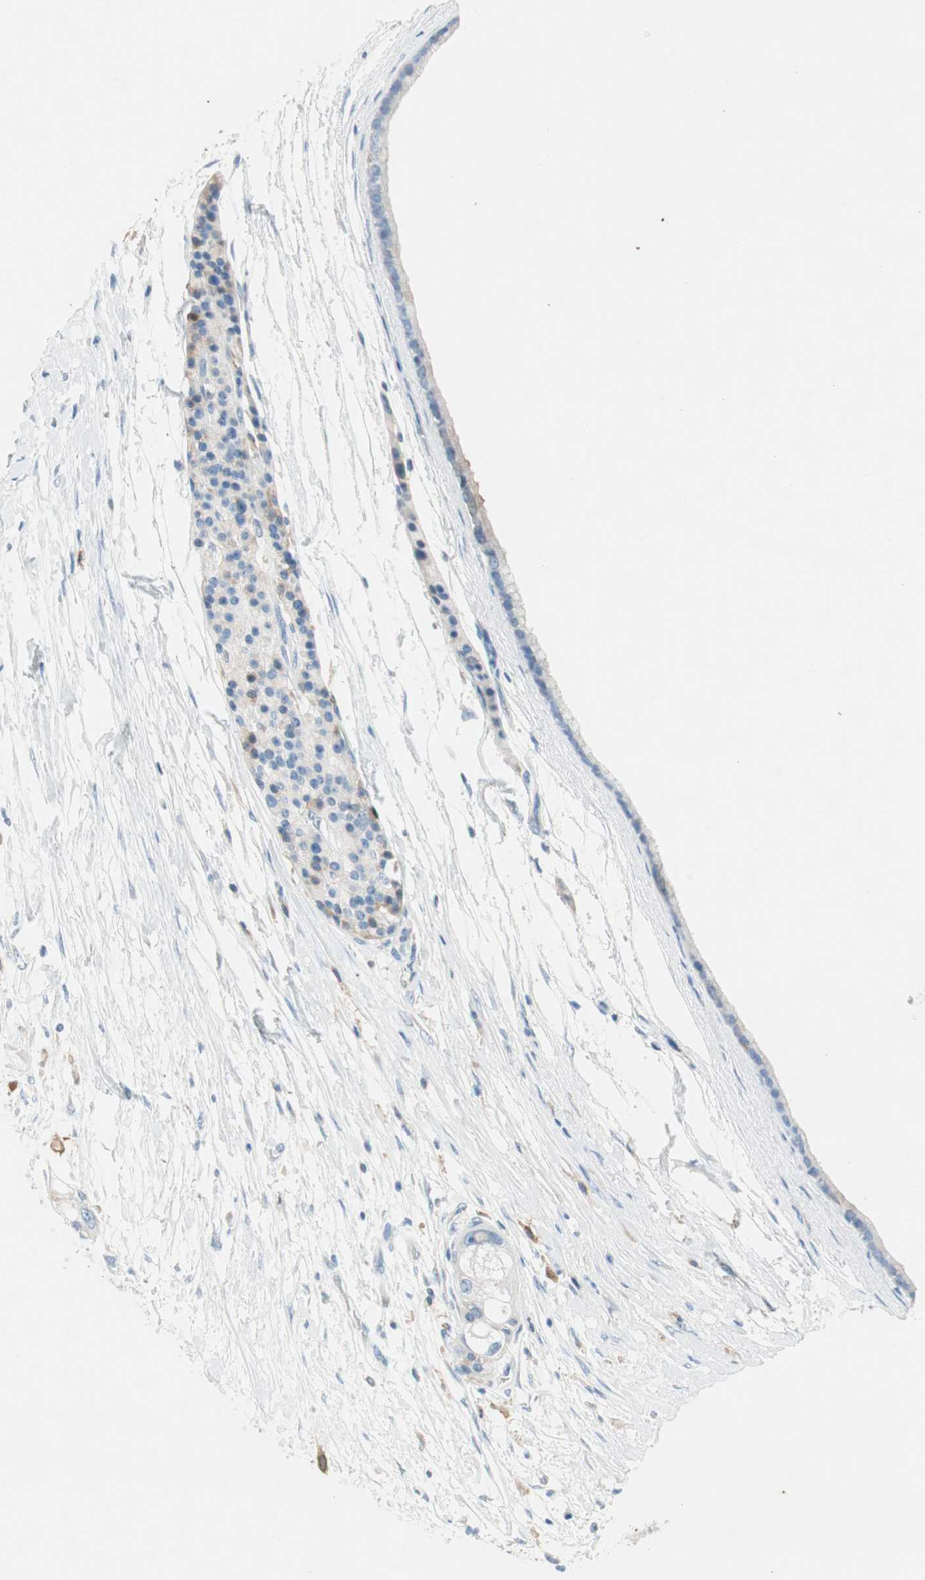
{"staining": {"intensity": "negative", "quantity": "none", "location": "none"}, "tissue": "pancreatic cancer", "cell_type": "Tumor cells", "image_type": "cancer", "snomed": [{"axis": "morphology", "description": "Adenocarcinoma, NOS"}, {"axis": "topography", "description": "Pancreas"}], "caption": "Immunohistochemistry histopathology image of neoplastic tissue: pancreatic cancer (adenocarcinoma) stained with DAB reveals no significant protein expression in tumor cells.", "gene": "GLUL", "patient": {"sex": "female", "age": 77}}